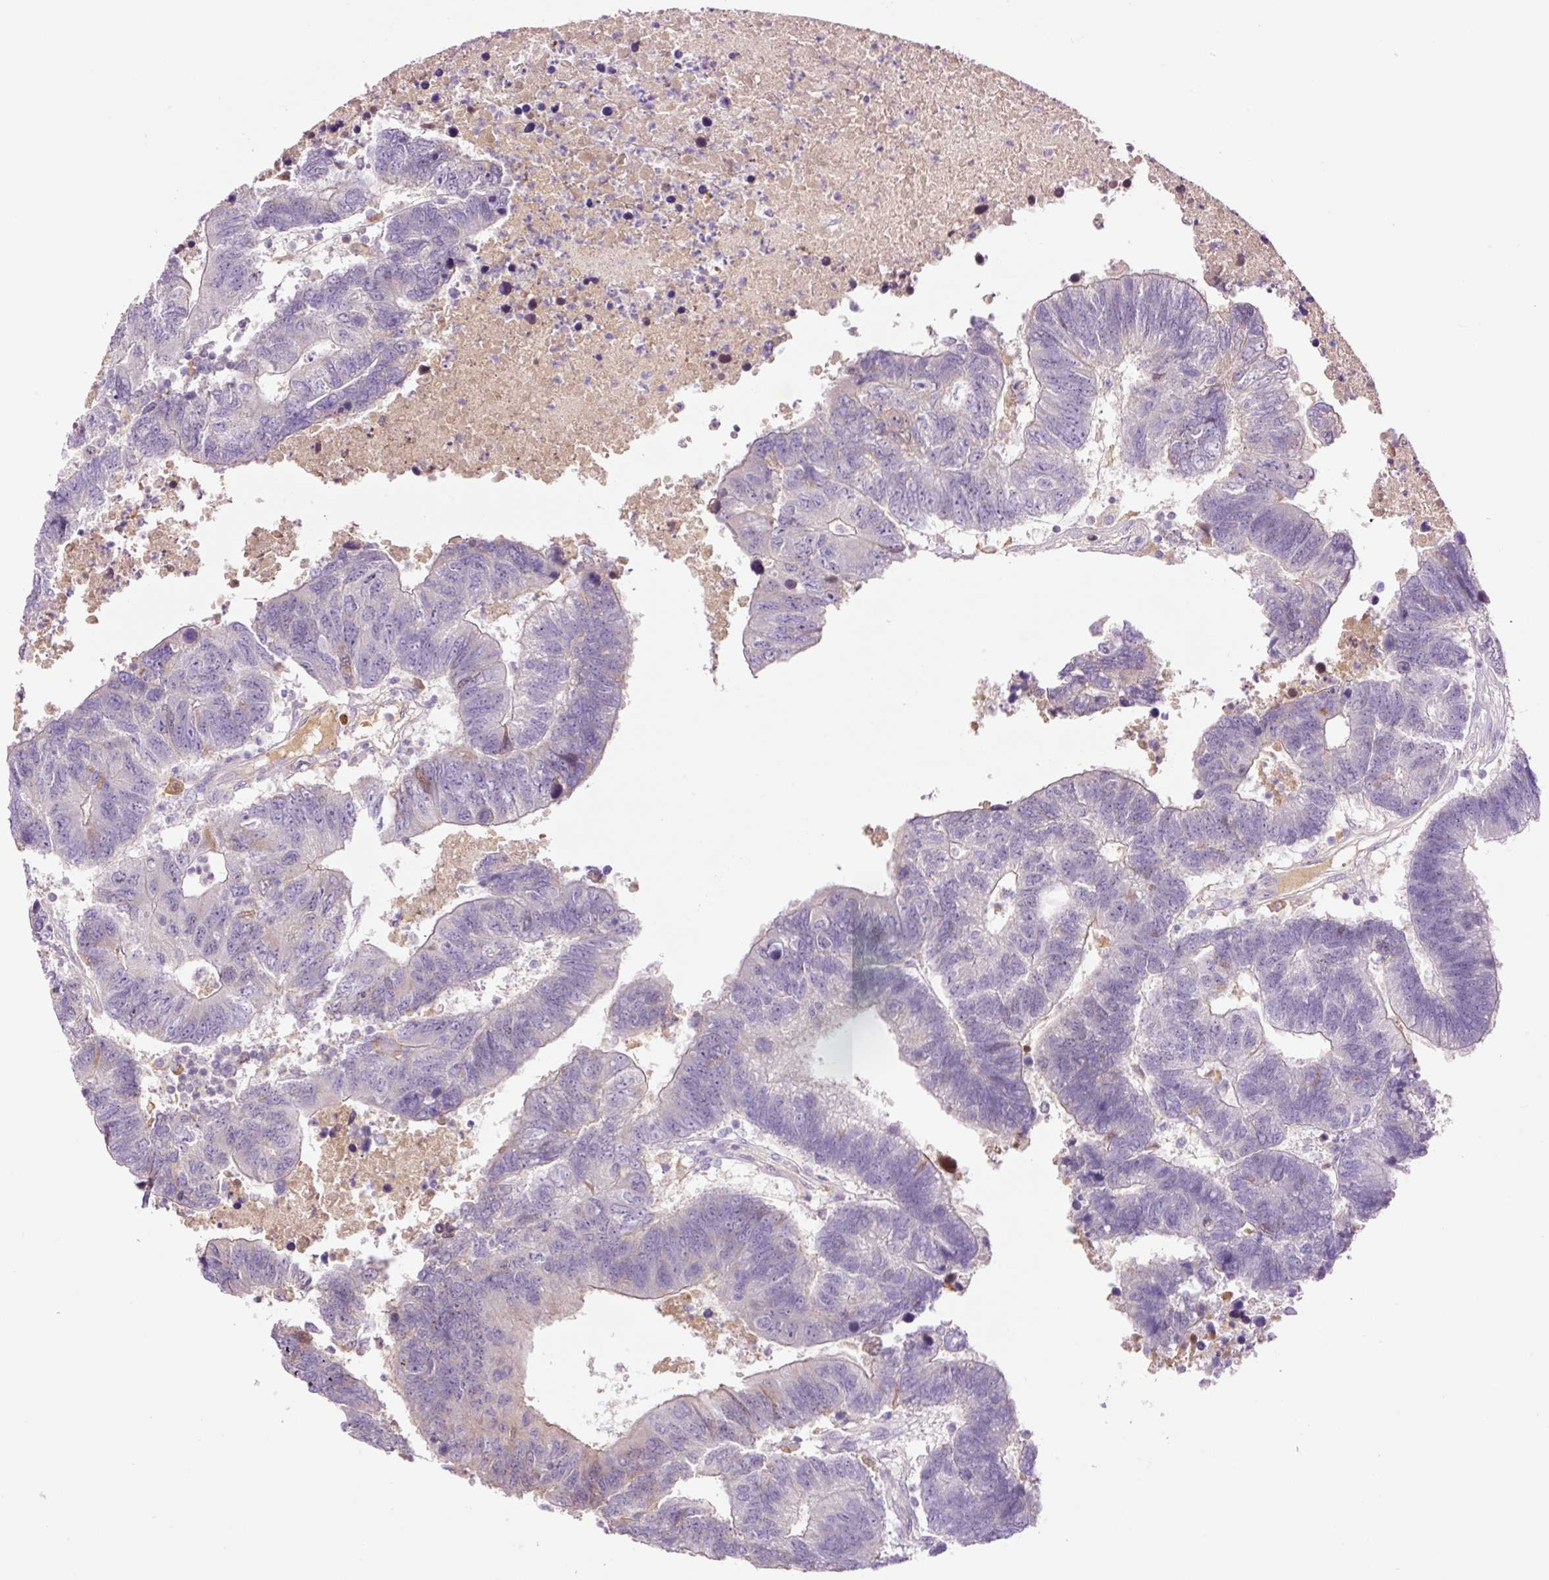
{"staining": {"intensity": "weak", "quantity": "<25%", "location": "cytoplasmic/membranous"}, "tissue": "colorectal cancer", "cell_type": "Tumor cells", "image_type": "cancer", "snomed": [{"axis": "morphology", "description": "Adenocarcinoma, NOS"}, {"axis": "topography", "description": "Colon"}], "caption": "Tumor cells show no significant expression in colorectal cancer (adenocarcinoma).", "gene": "DPPA4", "patient": {"sex": "female", "age": 48}}